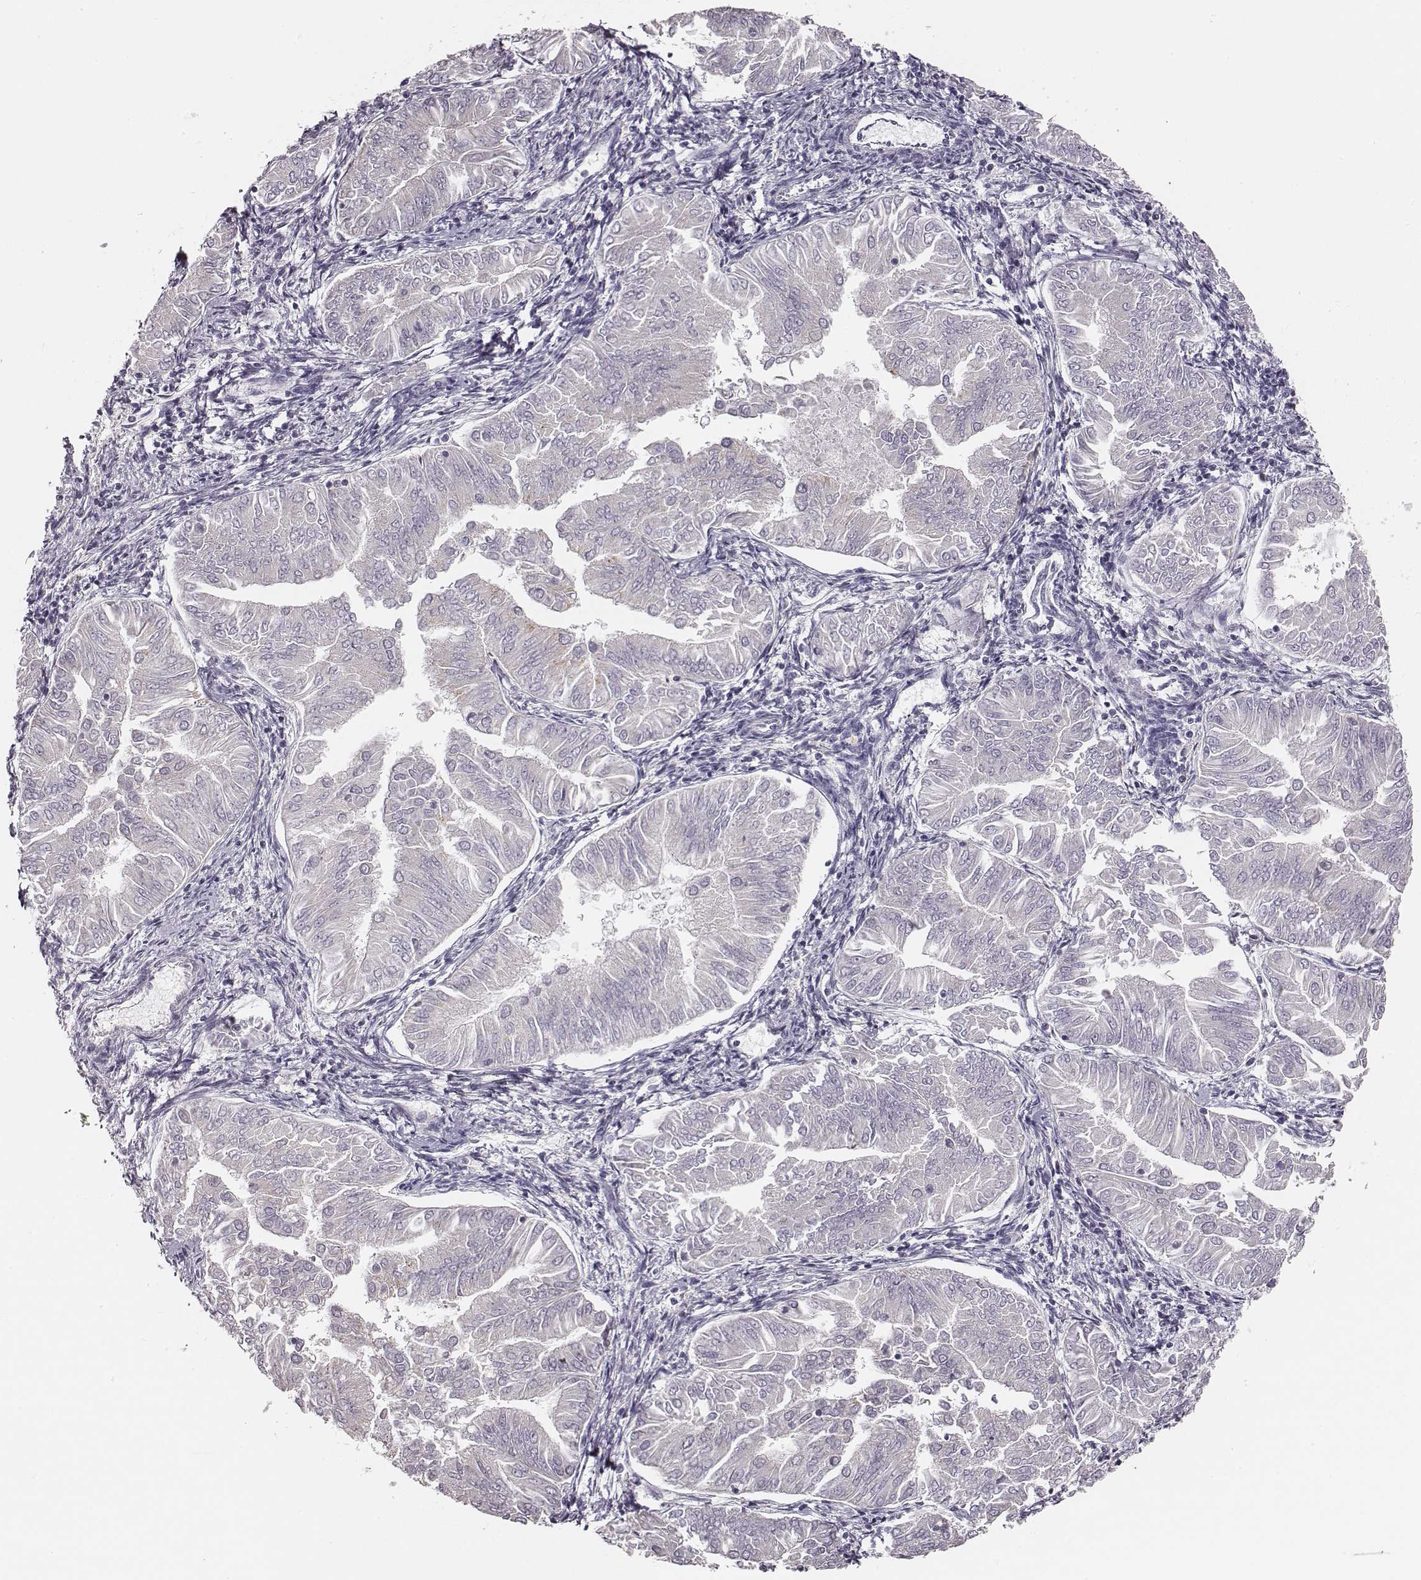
{"staining": {"intensity": "negative", "quantity": "none", "location": "none"}, "tissue": "endometrial cancer", "cell_type": "Tumor cells", "image_type": "cancer", "snomed": [{"axis": "morphology", "description": "Adenocarcinoma, NOS"}, {"axis": "topography", "description": "Endometrium"}], "caption": "Tumor cells are negative for protein expression in human adenocarcinoma (endometrial).", "gene": "UBL4B", "patient": {"sex": "female", "age": 53}}